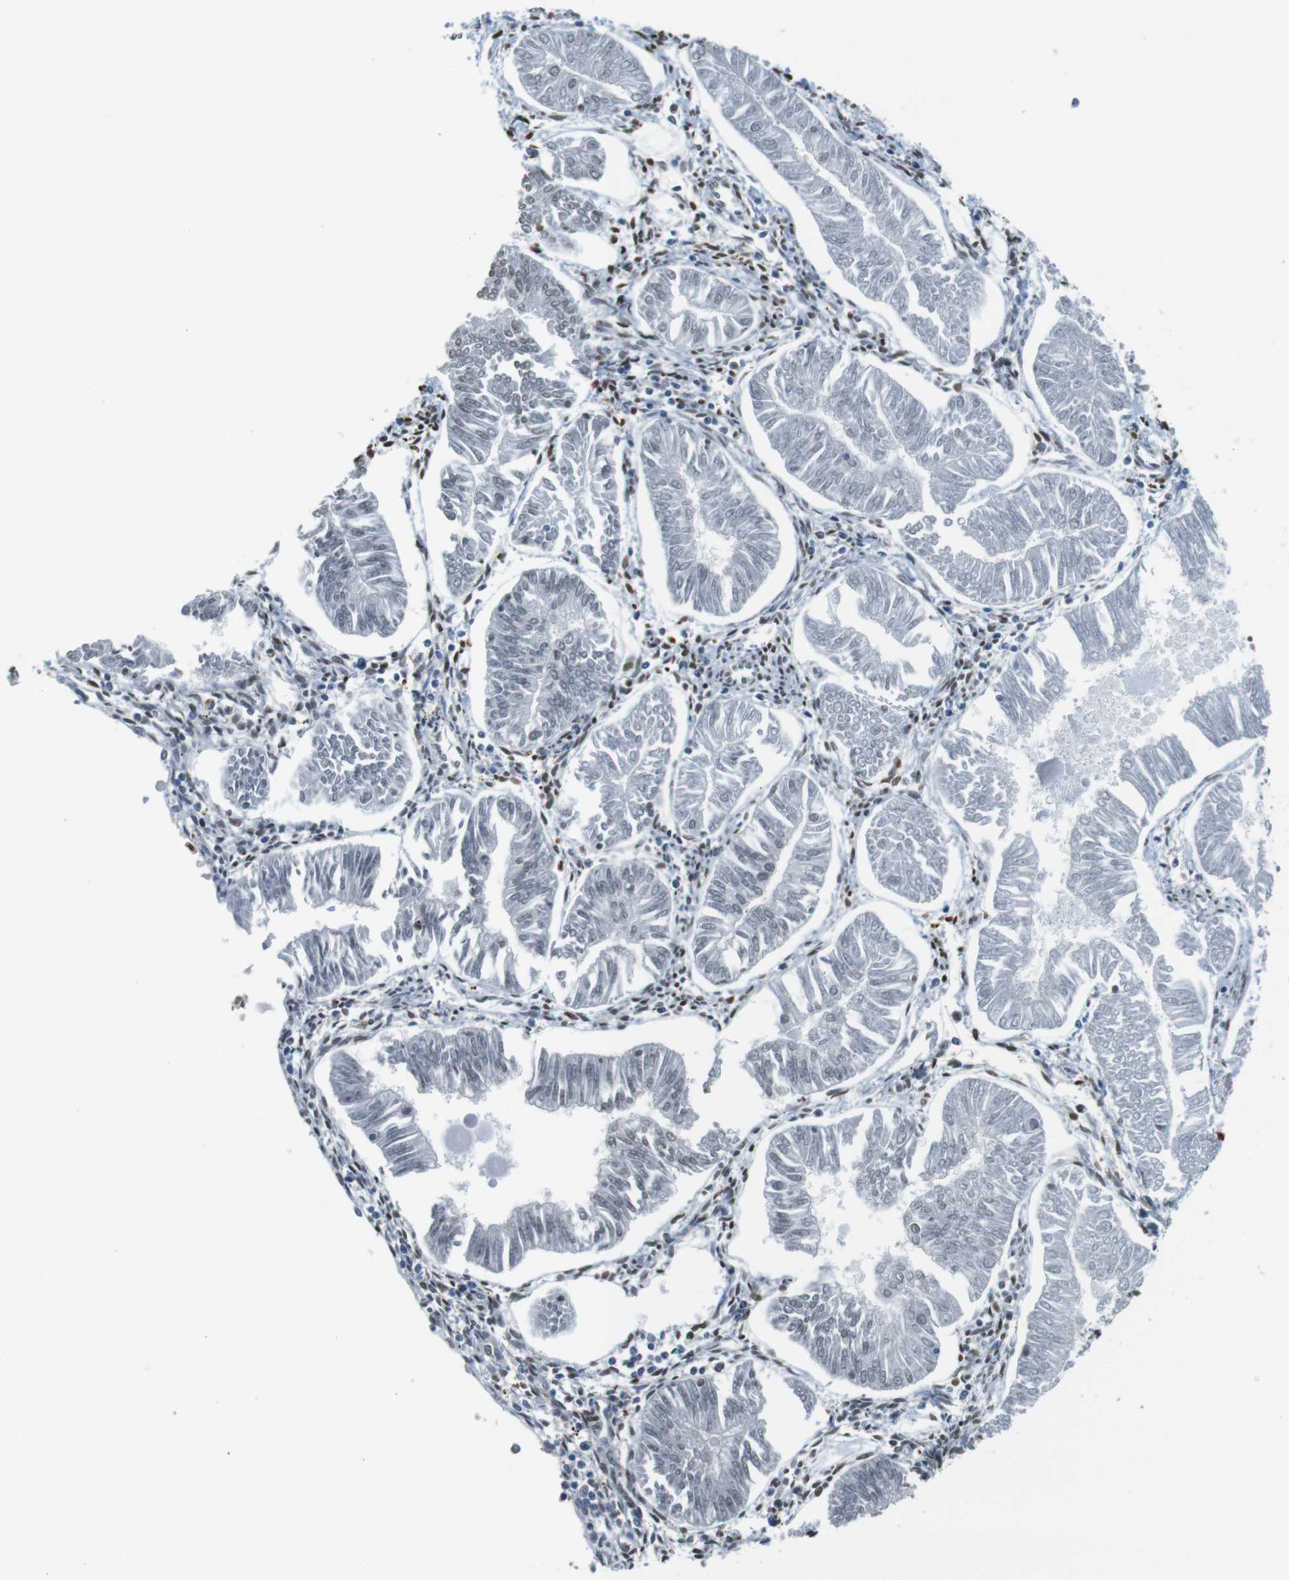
{"staining": {"intensity": "negative", "quantity": "none", "location": "none"}, "tissue": "endometrial cancer", "cell_type": "Tumor cells", "image_type": "cancer", "snomed": [{"axis": "morphology", "description": "Adenocarcinoma, NOS"}, {"axis": "topography", "description": "Endometrium"}], "caption": "Immunohistochemistry photomicrograph of human adenocarcinoma (endometrial) stained for a protein (brown), which exhibits no expression in tumor cells.", "gene": "USP7", "patient": {"sex": "female", "age": 53}}